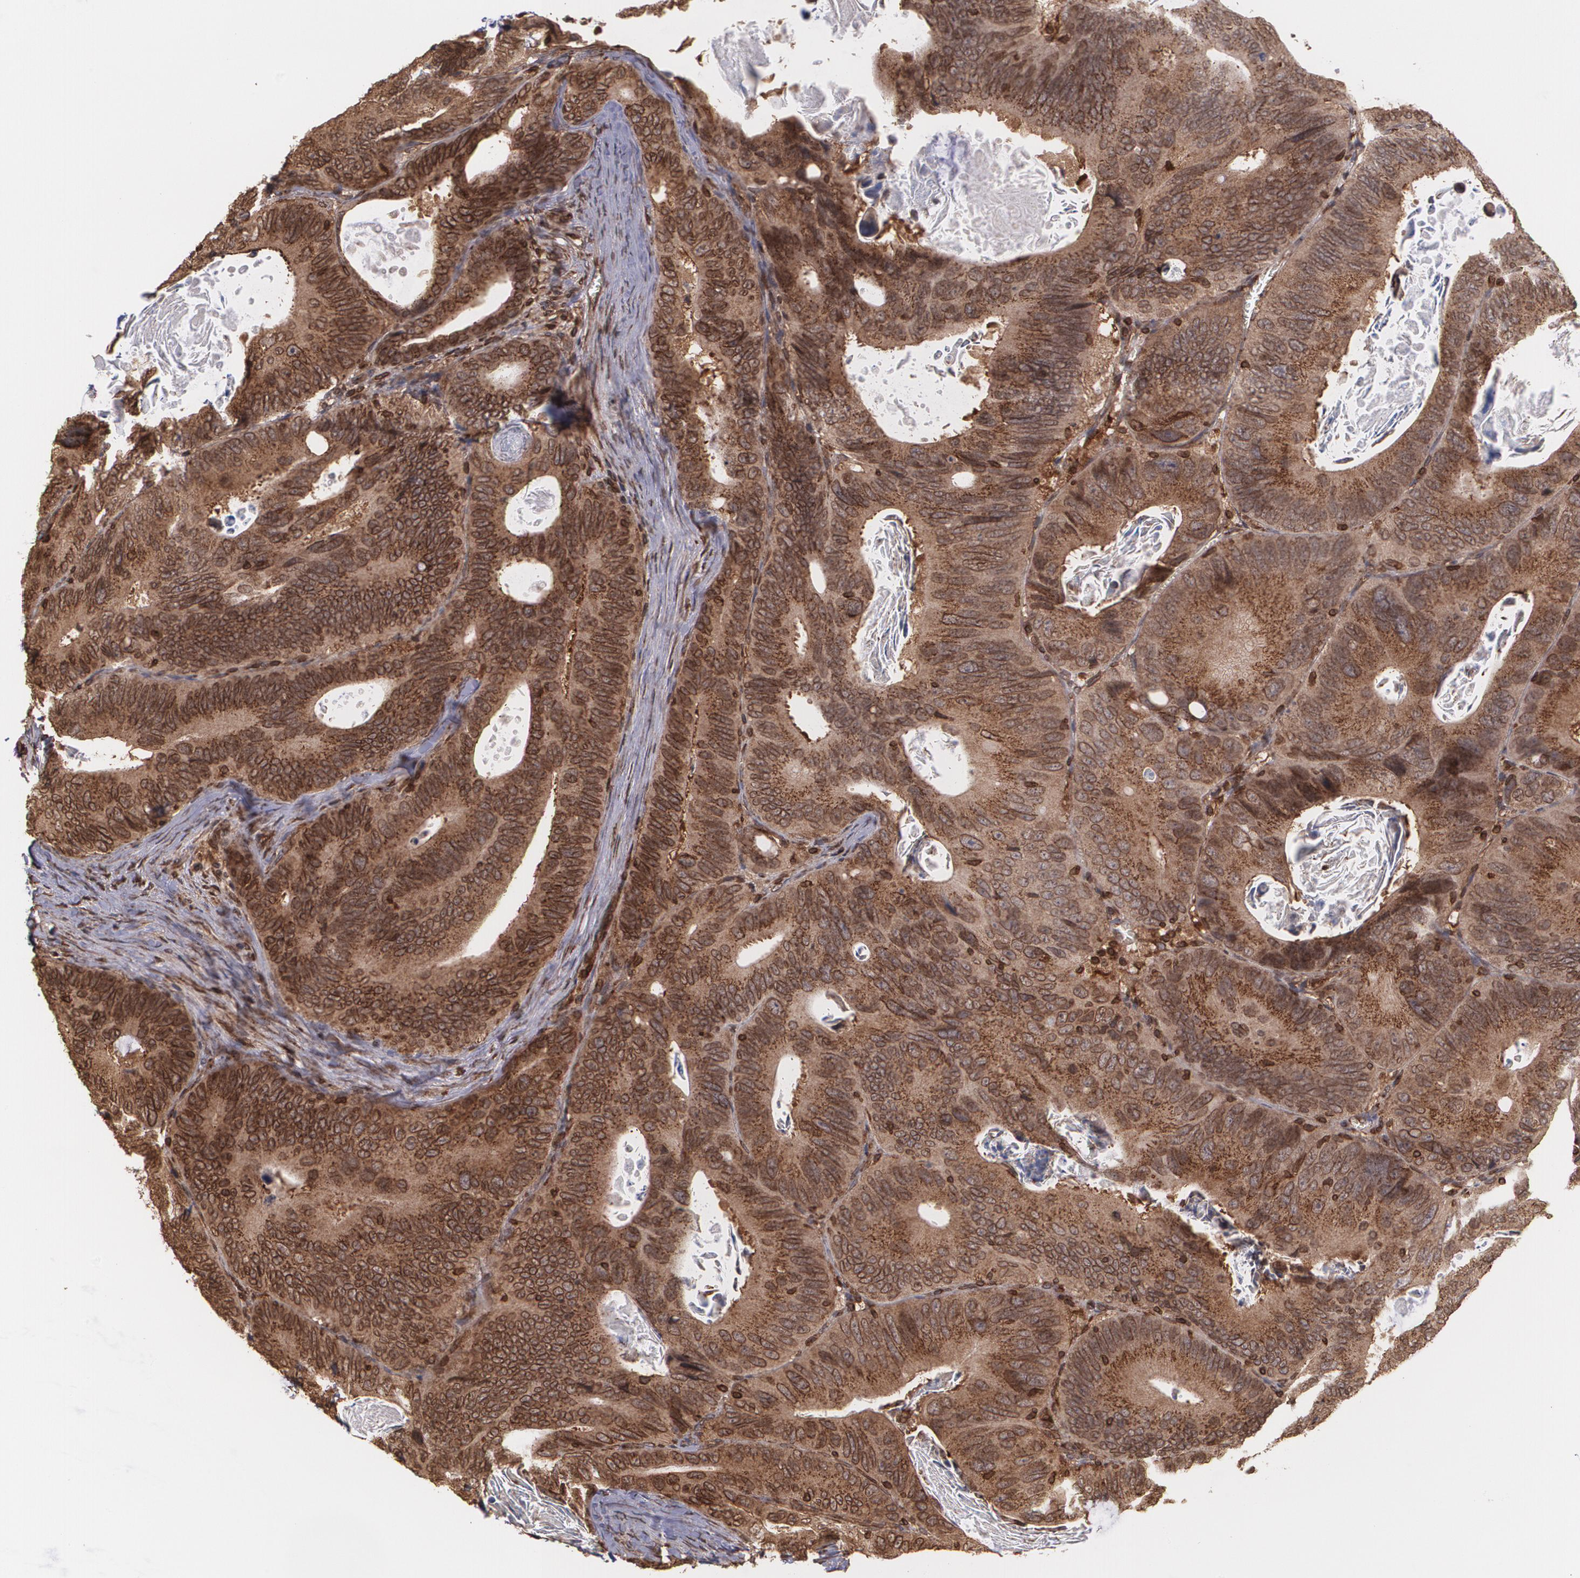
{"staining": {"intensity": "strong", "quantity": ">75%", "location": "cytoplasmic/membranous"}, "tissue": "colorectal cancer", "cell_type": "Tumor cells", "image_type": "cancer", "snomed": [{"axis": "morphology", "description": "Adenocarcinoma, NOS"}, {"axis": "topography", "description": "Colon"}], "caption": "Adenocarcinoma (colorectal) stained with a brown dye shows strong cytoplasmic/membranous positive expression in approximately >75% of tumor cells.", "gene": "TRIP11", "patient": {"sex": "female", "age": 55}}